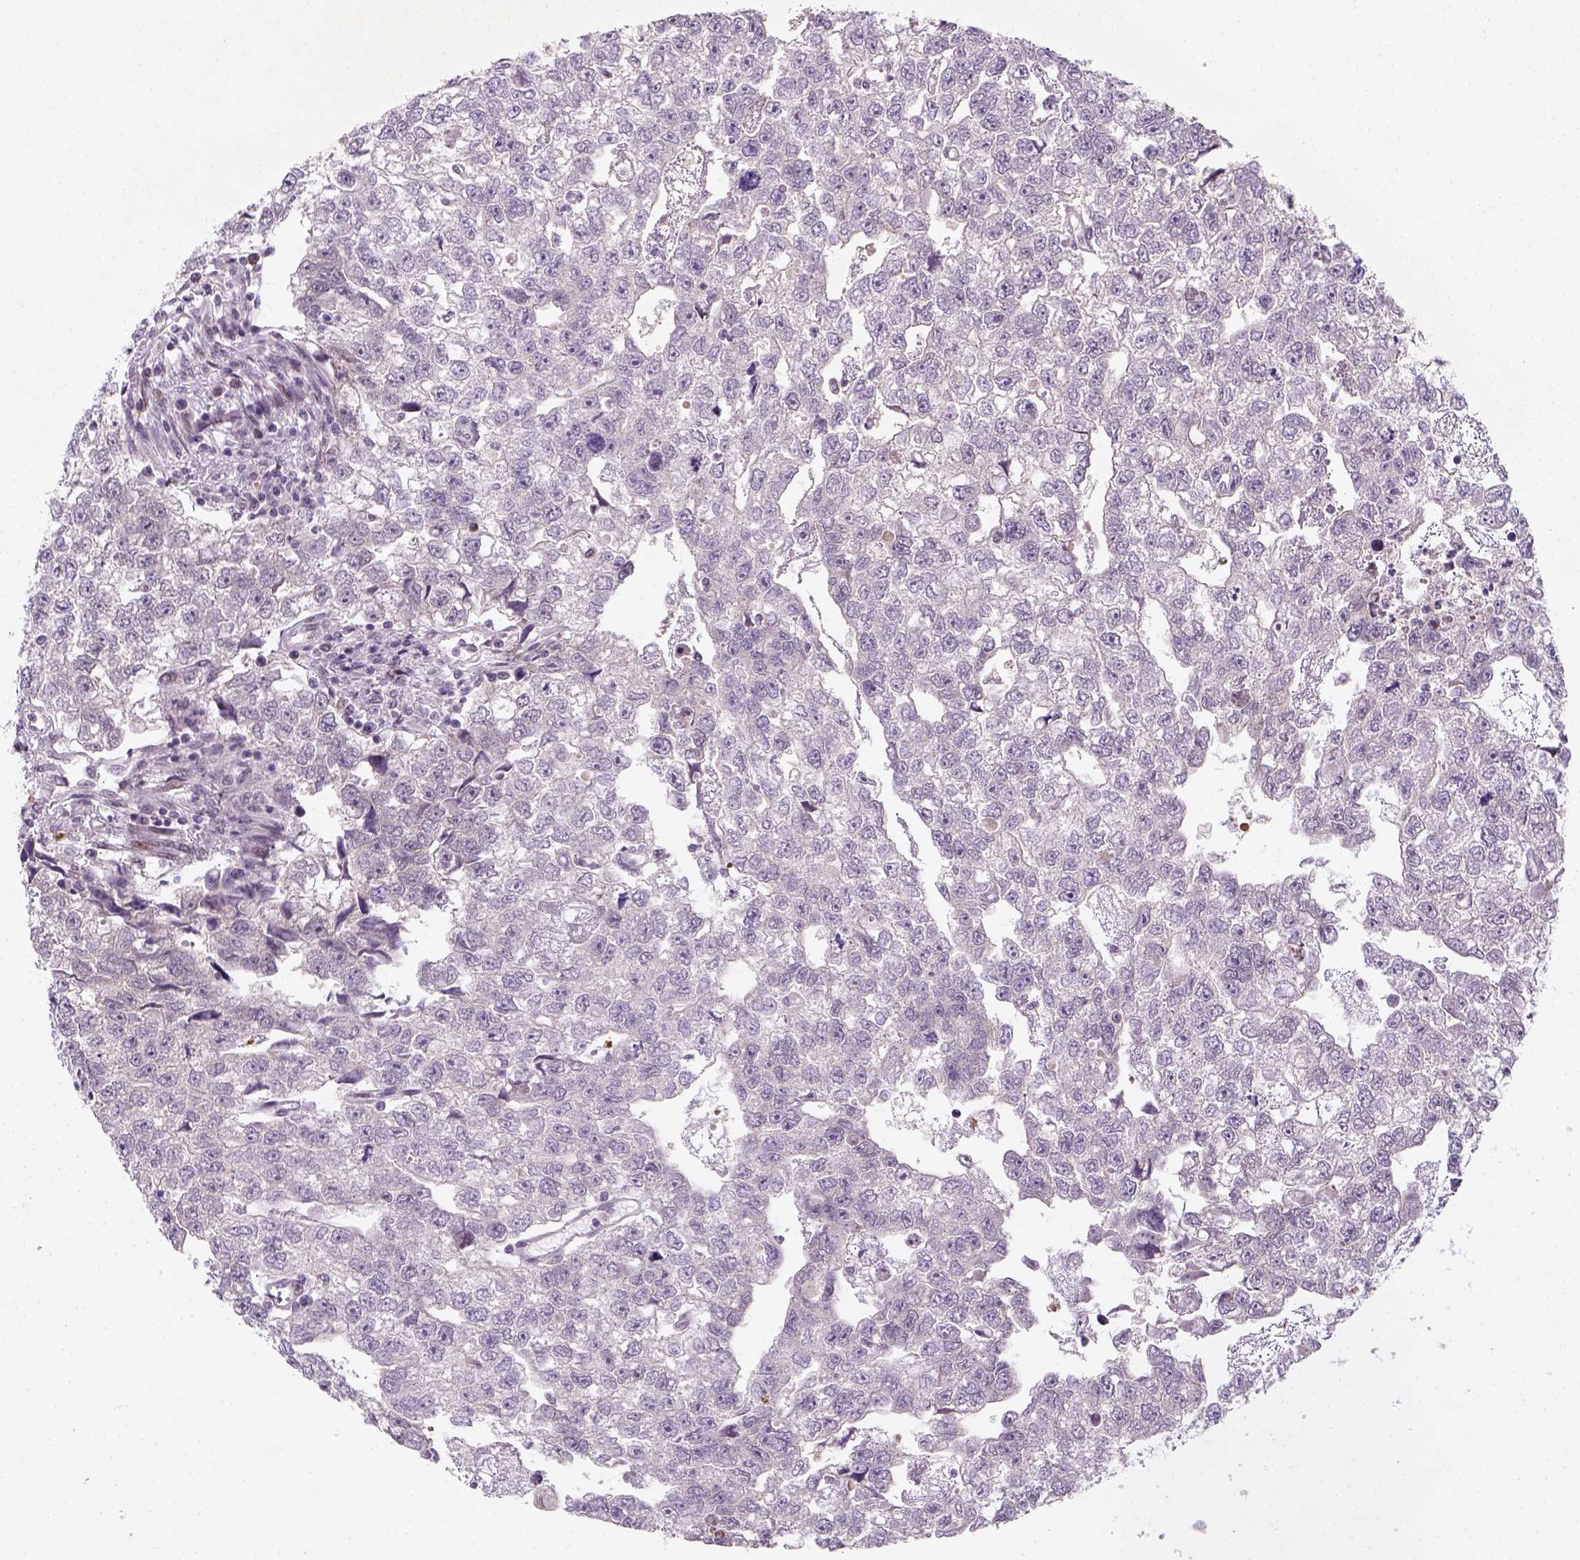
{"staining": {"intensity": "negative", "quantity": "none", "location": "none"}, "tissue": "testis cancer", "cell_type": "Tumor cells", "image_type": "cancer", "snomed": [{"axis": "morphology", "description": "Carcinoma, Embryonal, NOS"}, {"axis": "morphology", "description": "Teratoma, malignant, NOS"}, {"axis": "topography", "description": "Testis"}], "caption": "IHC photomicrograph of neoplastic tissue: embryonal carcinoma (testis) stained with DAB (3,3'-diaminobenzidine) shows no significant protein expression in tumor cells. The staining is performed using DAB brown chromogen with nuclei counter-stained in using hematoxylin.", "gene": "MAGEB3", "patient": {"sex": "male", "age": 44}}